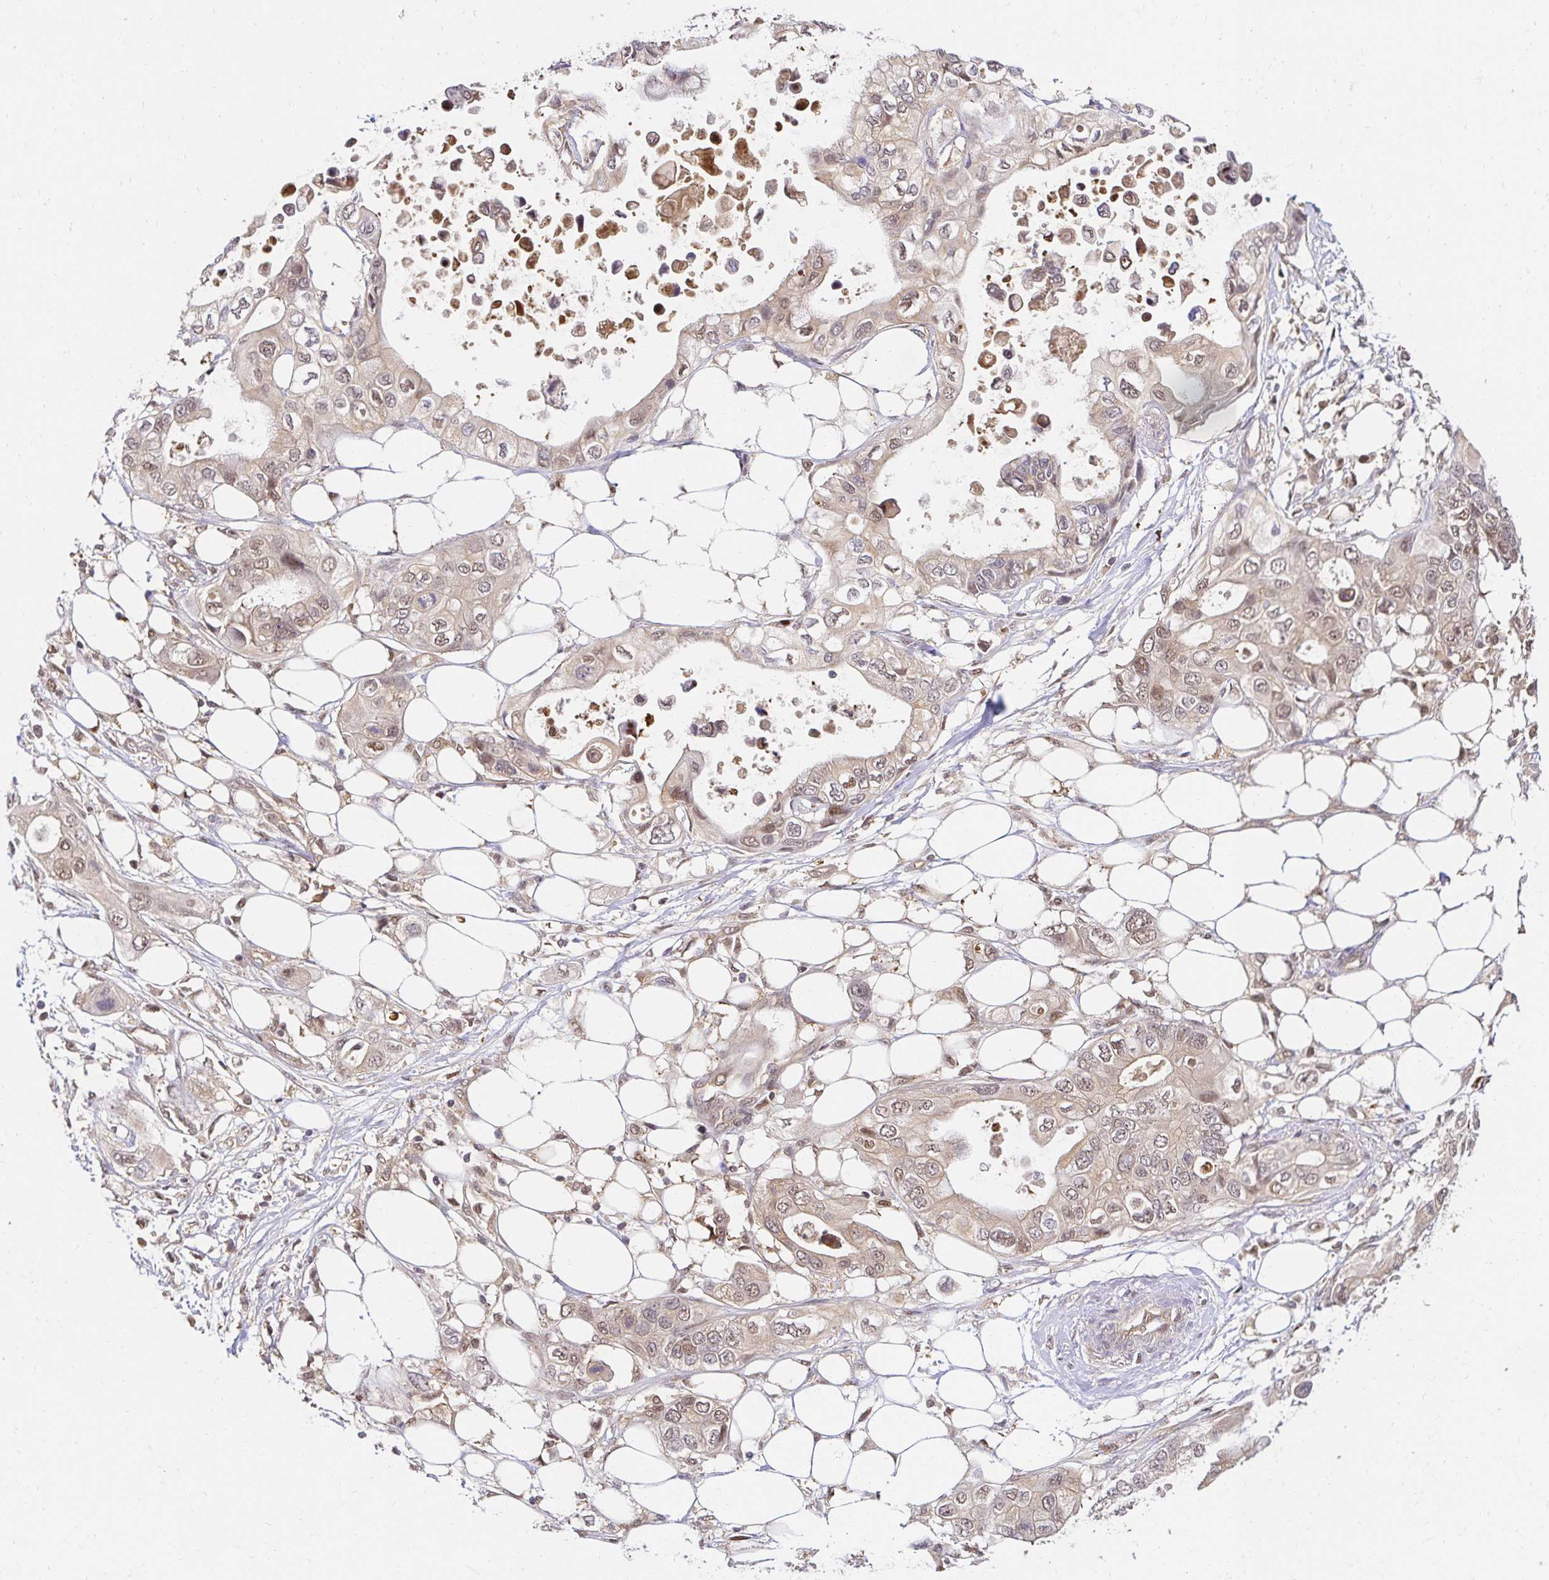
{"staining": {"intensity": "weak", "quantity": ">75%", "location": "cytoplasmic/membranous,nuclear"}, "tissue": "pancreatic cancer", "cell_type": "Tumor cells", "image_type": "cancer", "snomed": [{"axis": "morphology", "description": "Adenocarcinoma, NOS"}, {"axis": "topography", "description": "Pancreas"}], "caption": "This micrograph exhibits IHC staining of pancreatic cancer, with low weak cytoplasmic/membranous and nuclear positivity in about >75% of tumor cells.", "gene": "PSMA4", "patient": {"sex": "female", "age": 63}}